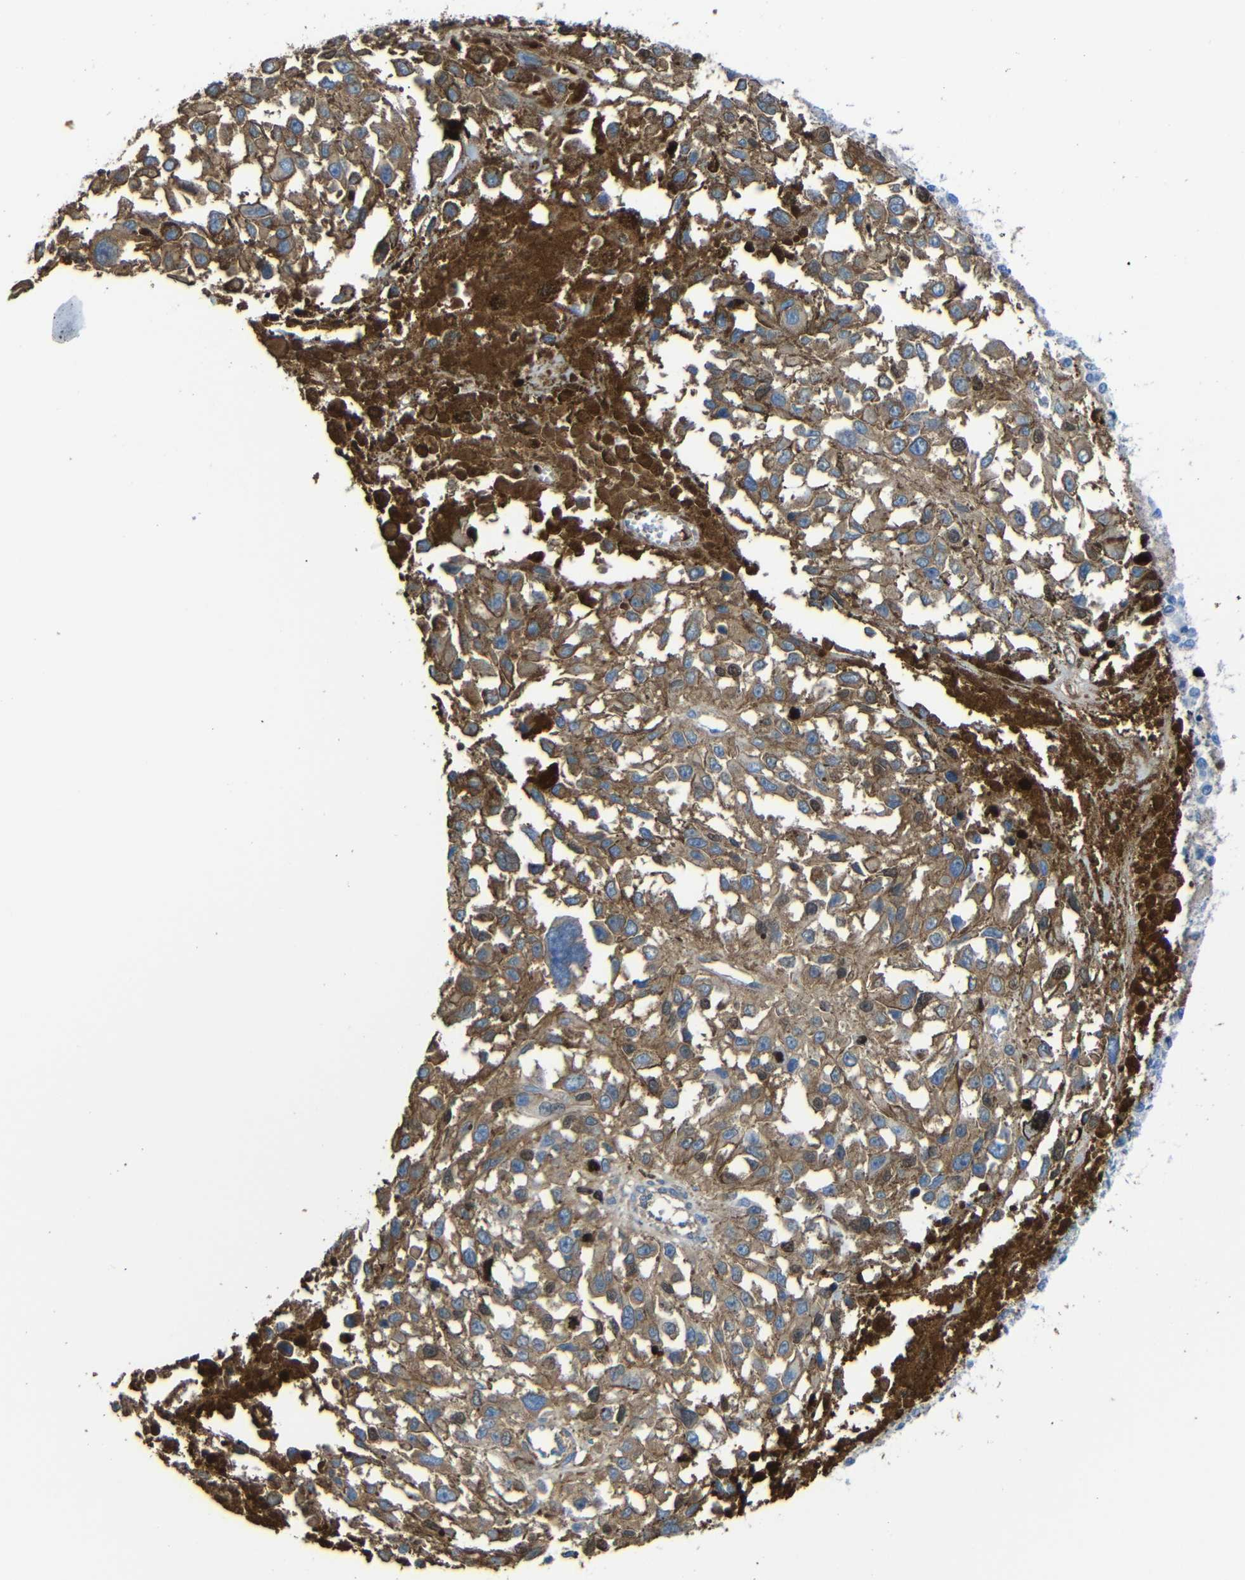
{"staining": {"intensity": "weak", "quantity": ">75%", "location": "cytoplasmic/membranous"}, "tissue": "melanoma", "cell_type": "Tumor cells", "image_type": "cancer", "snomed": [{"axis": "morphology", "description": "Malignant melanoma, Metastatic site"}, {"axis": "topography", "description": "Lymph node"}], "caption": "Protein analysis of malignant melanoma (metastatic site) tissue displays weak cytoplasmic/membranous expression in about >75% of tumor cells.", "gene": "SERPINA1", "patient": {"sex": "male", "age": 59}}